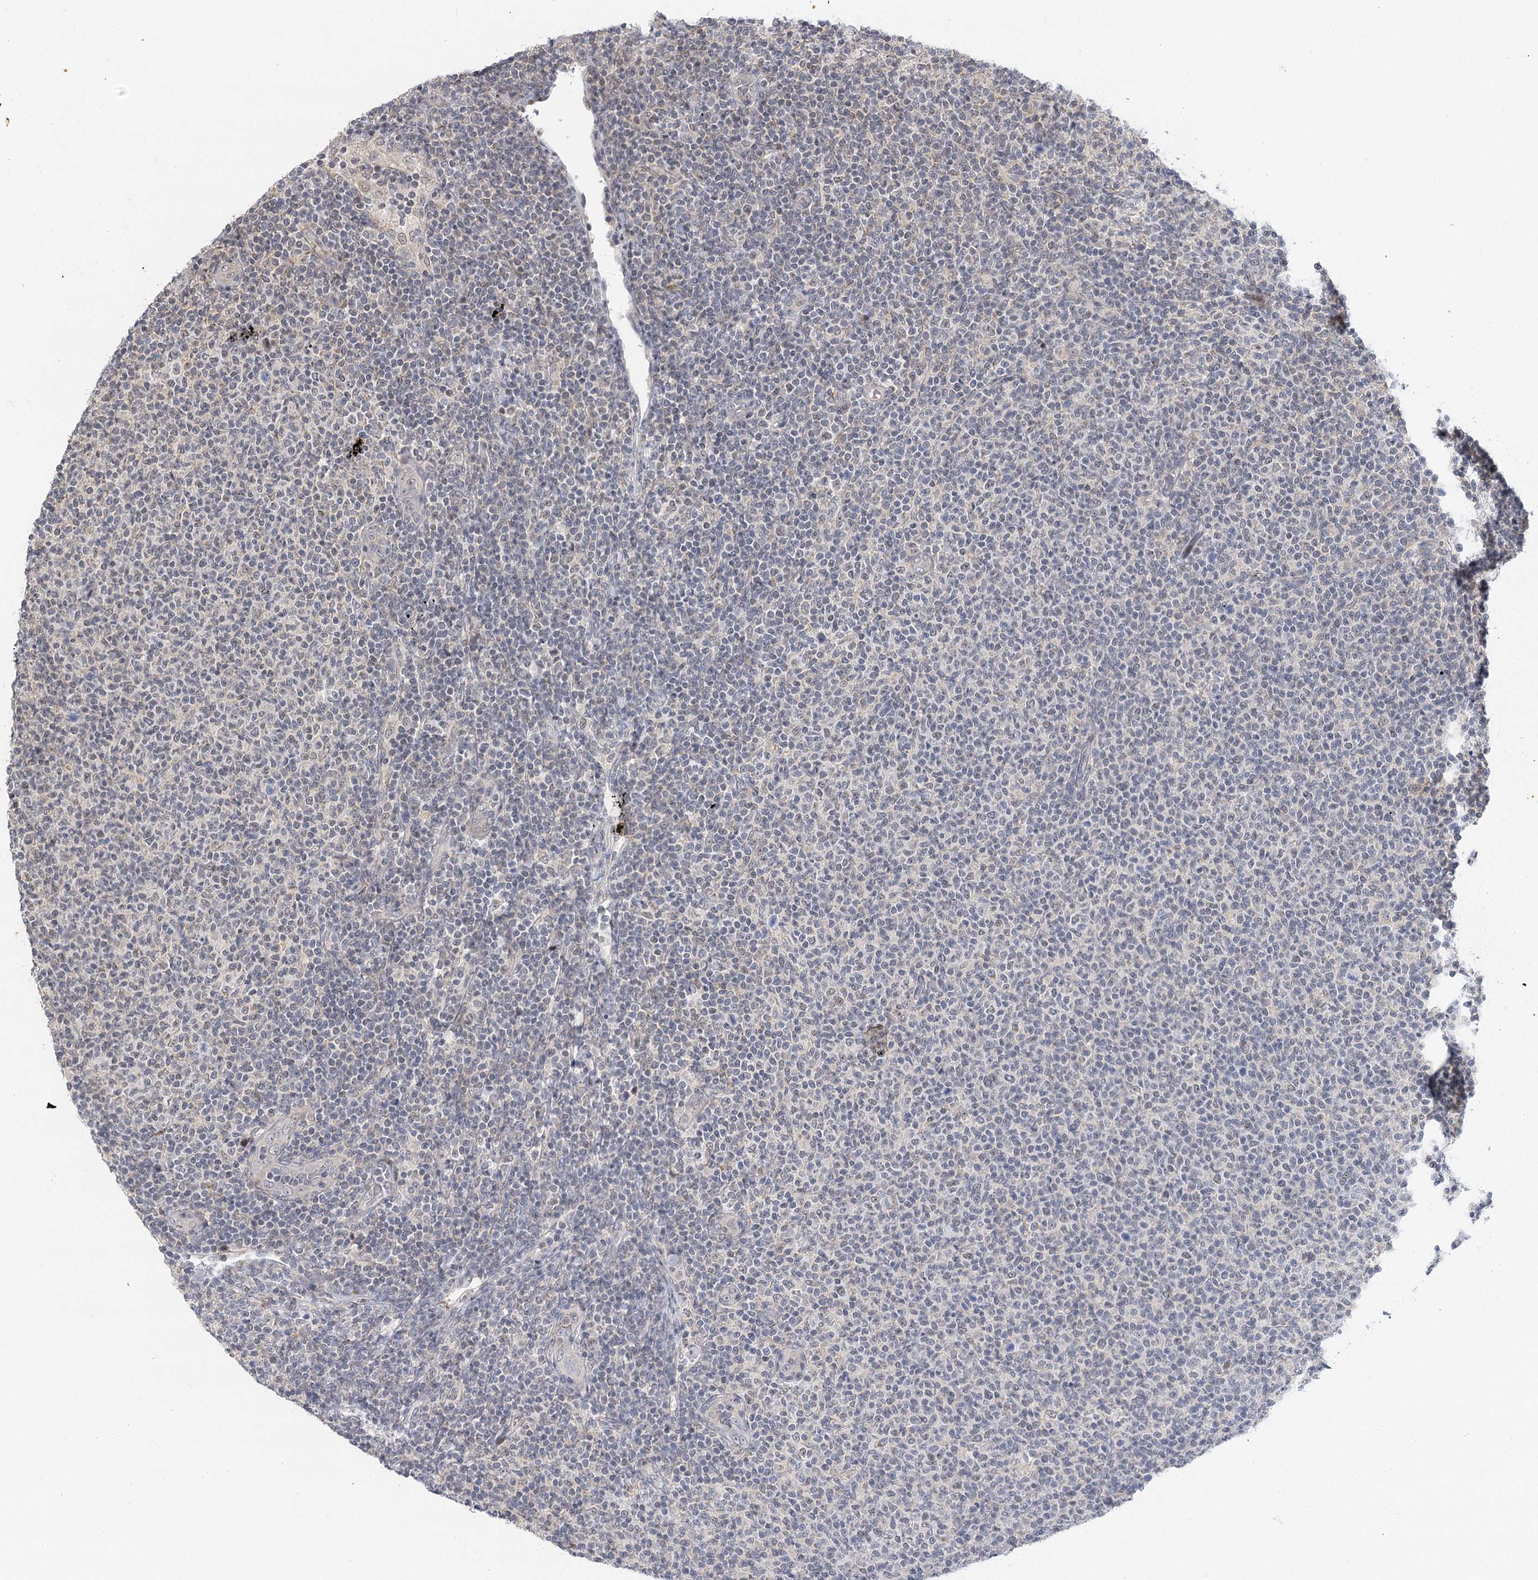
{"staining": {"intensity": "negative", "quantity": "none", "location": "none"}, "tissue": "lymphoma", "cell_type": "Tumor cells", "image_type": "cancer", "snomed": [{"axis": "morphology", "description": "Malignant lymphoma, non-Hodgkin's type, Low grade"}, {"axis": "topography", "description": "Lymph node"}], "caption": "Immunohistochemical staining of human low-grade malignant lymphoma, non-Hodgkin's type demonstrates no significant positivity in tumor cells.", "gene": "IL11RA", "patient": {"sex": "male", "age": 66}}